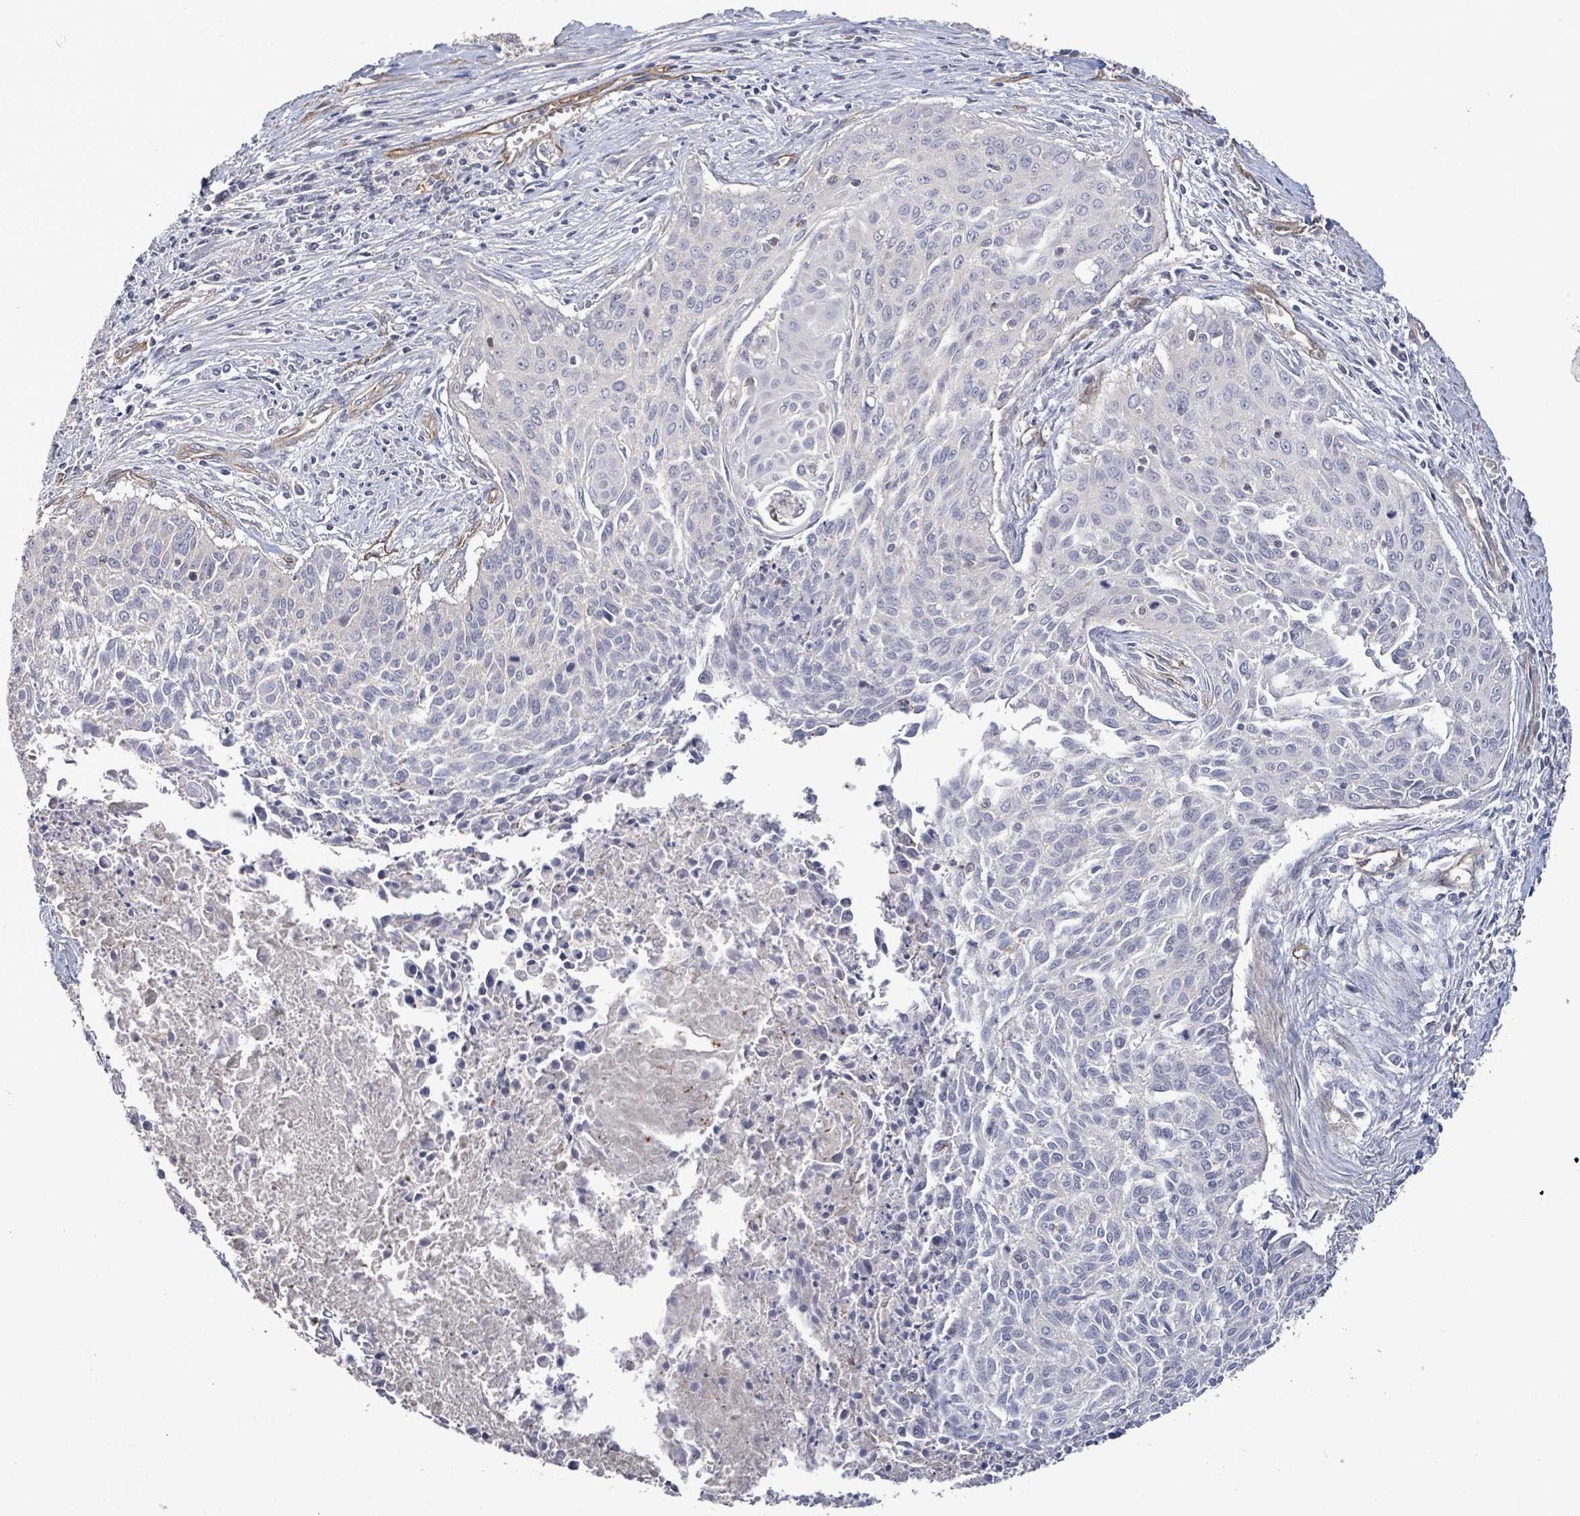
{"staining": {"intensity": "negative", "quantity": "none", "location": "none"}, "tissue": "cervical cancer", "cell_type": "Tumor cells", "image_type": "cancer", "snomed": [{"axis": "morphology", "description": "Squamous cell carcinoma, NOS"}, {"axis": "topography", "description": "Cervix"}], "caption": "A high-resolution micrograph shows immunohistochemistry (IHC) staining of cervical cancer (squamous cell carcinoma), which reveals no significant staining in tumor cells.", "gene": "KANK3", "patient": {"sex": "female", "age": 55}}